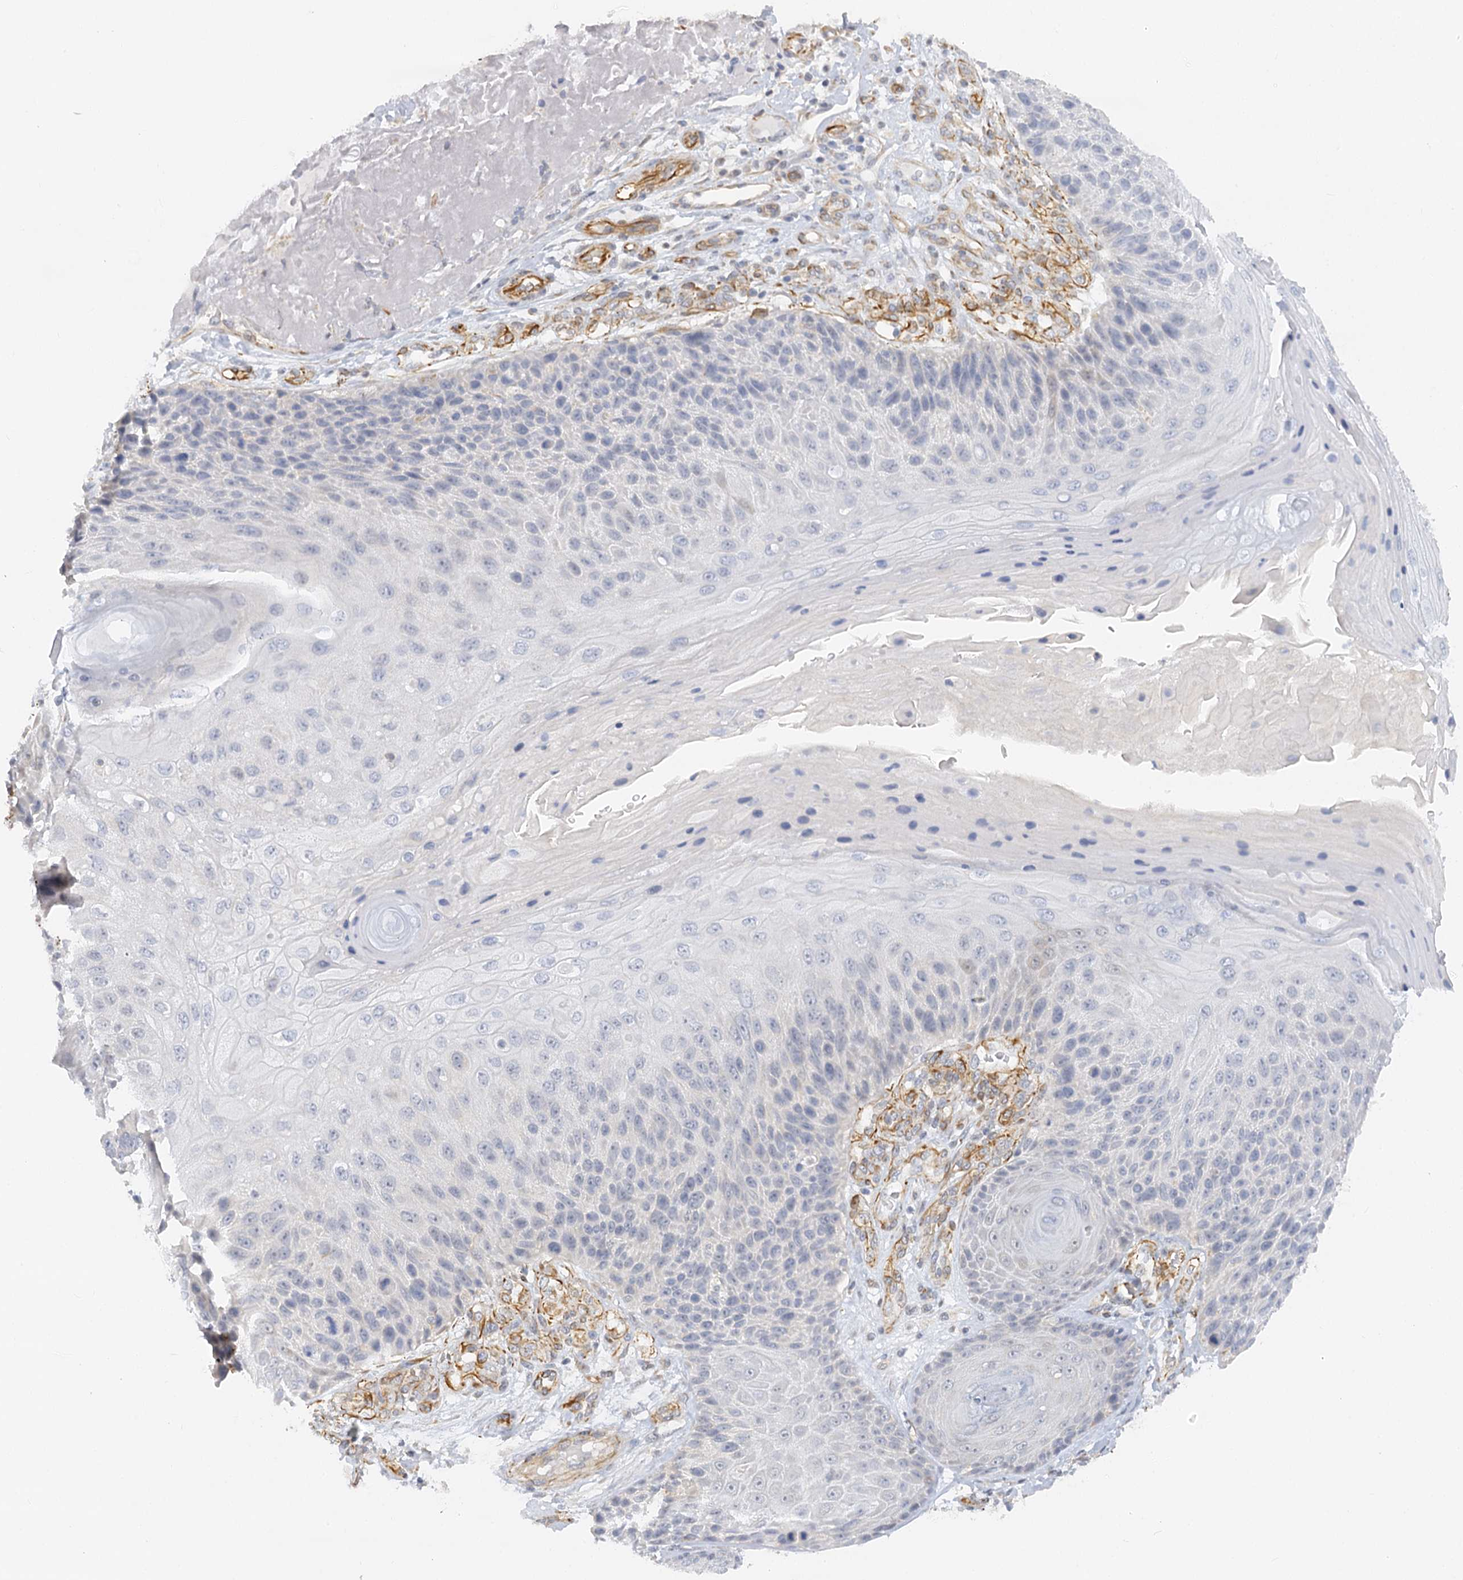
{"staining": {"intensity": "negative", "quantity": "none", "location": "none"}, "tissue": "skin cancer", "cell_type": "Tumor cells", "image_type": "cancer", "snomed": [{"axis": "morphology", "description": "Squamous cell carcinoma, NOS"}, {"axis": "topography", "description": "Skin"}], "caption": "Immunohistochemical staining of skin squamous cell carcinoma displays no significant positivity in tumor cells.", "gene": "NELL2", "patient": {"sex": "female", "age": 88}}